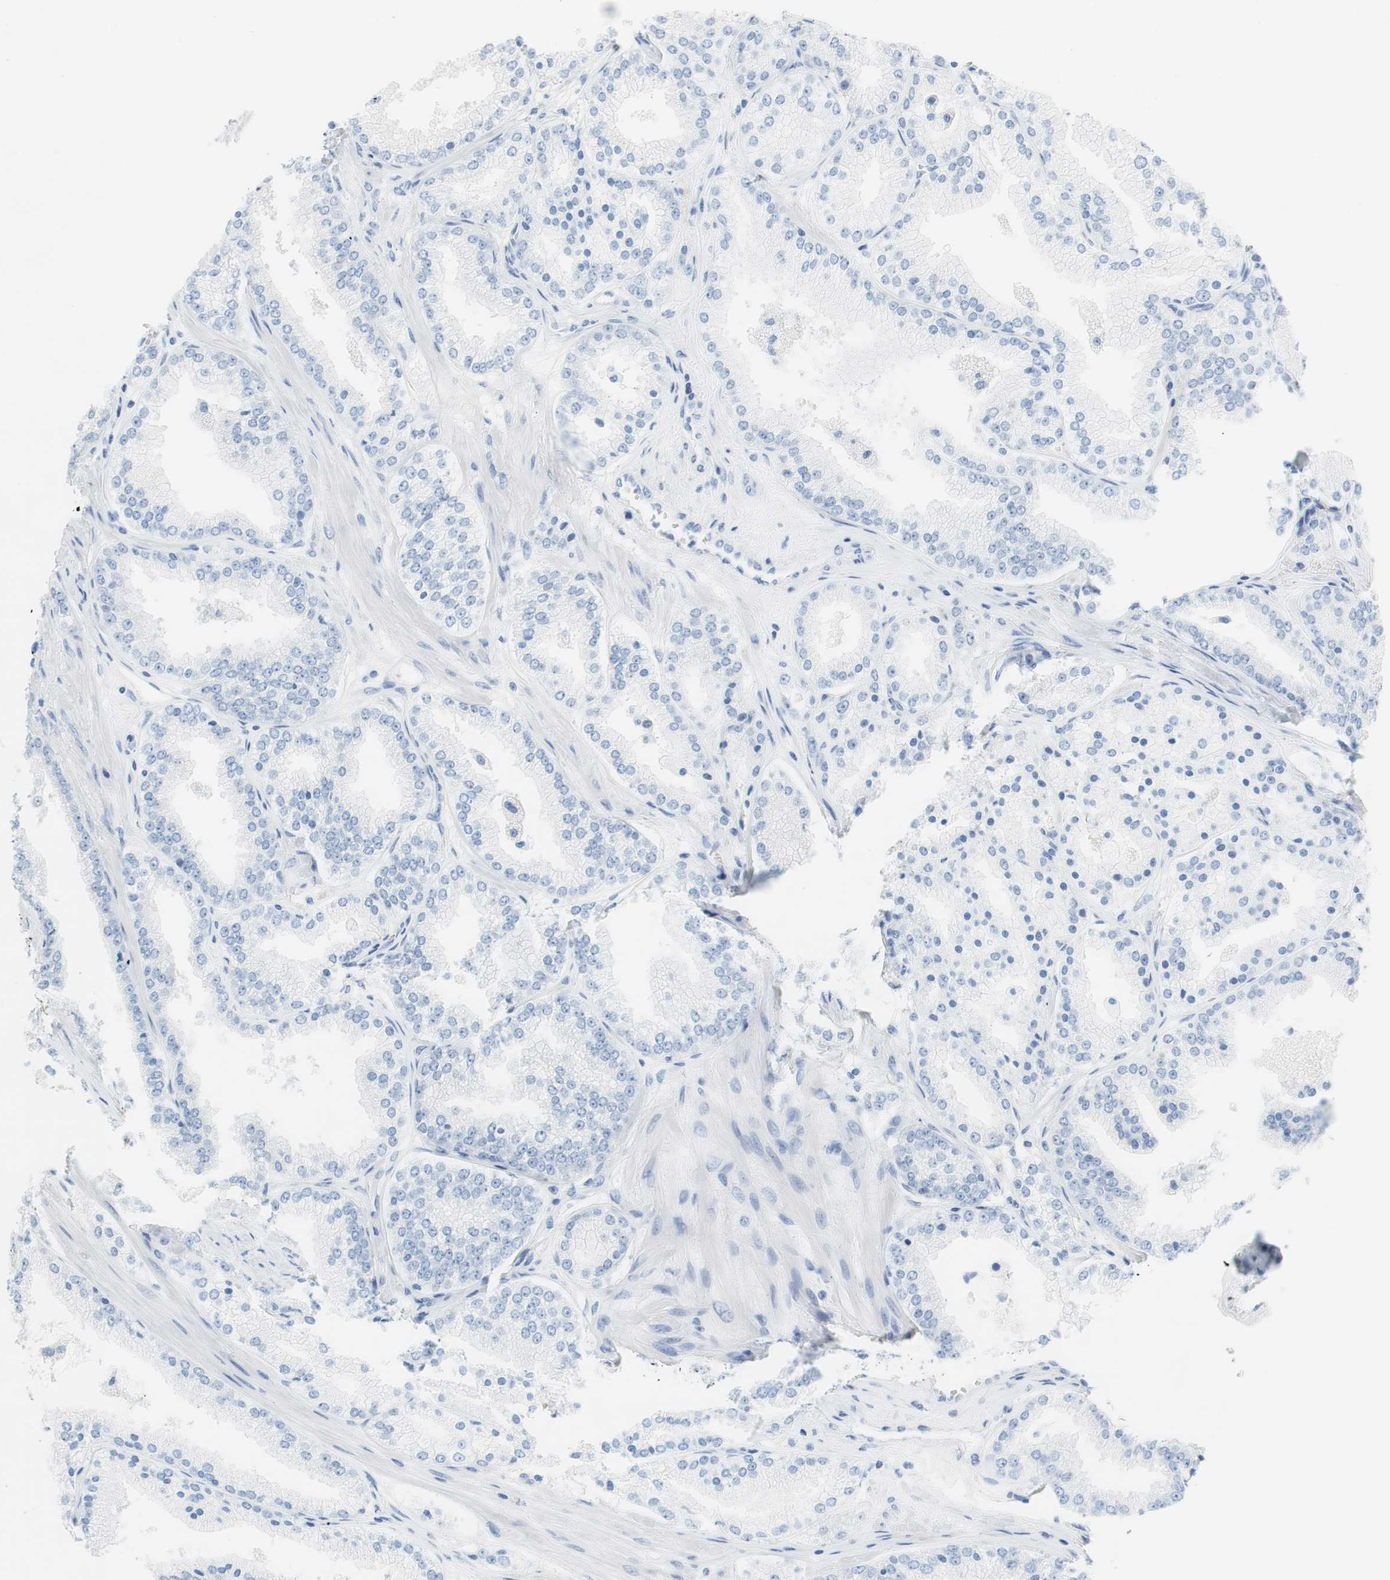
{"staining": {"intensity": "negative", "quantity": "none", "location": "none"}, "tissue": "prostate cancer", "cell_type": "Tumor cells", "image_type": "cancer", "snomed": [{"axis": "morphology", "description": "Adenocarcinoma, High grade"}, {"axis": "topography", "description": "Prostate"}], "caption": "Image shows no significant protein positivity in tumor cells of prostate cancer.", "gene": "MYH1", "patient": {"sex": "male", "age": 61}}